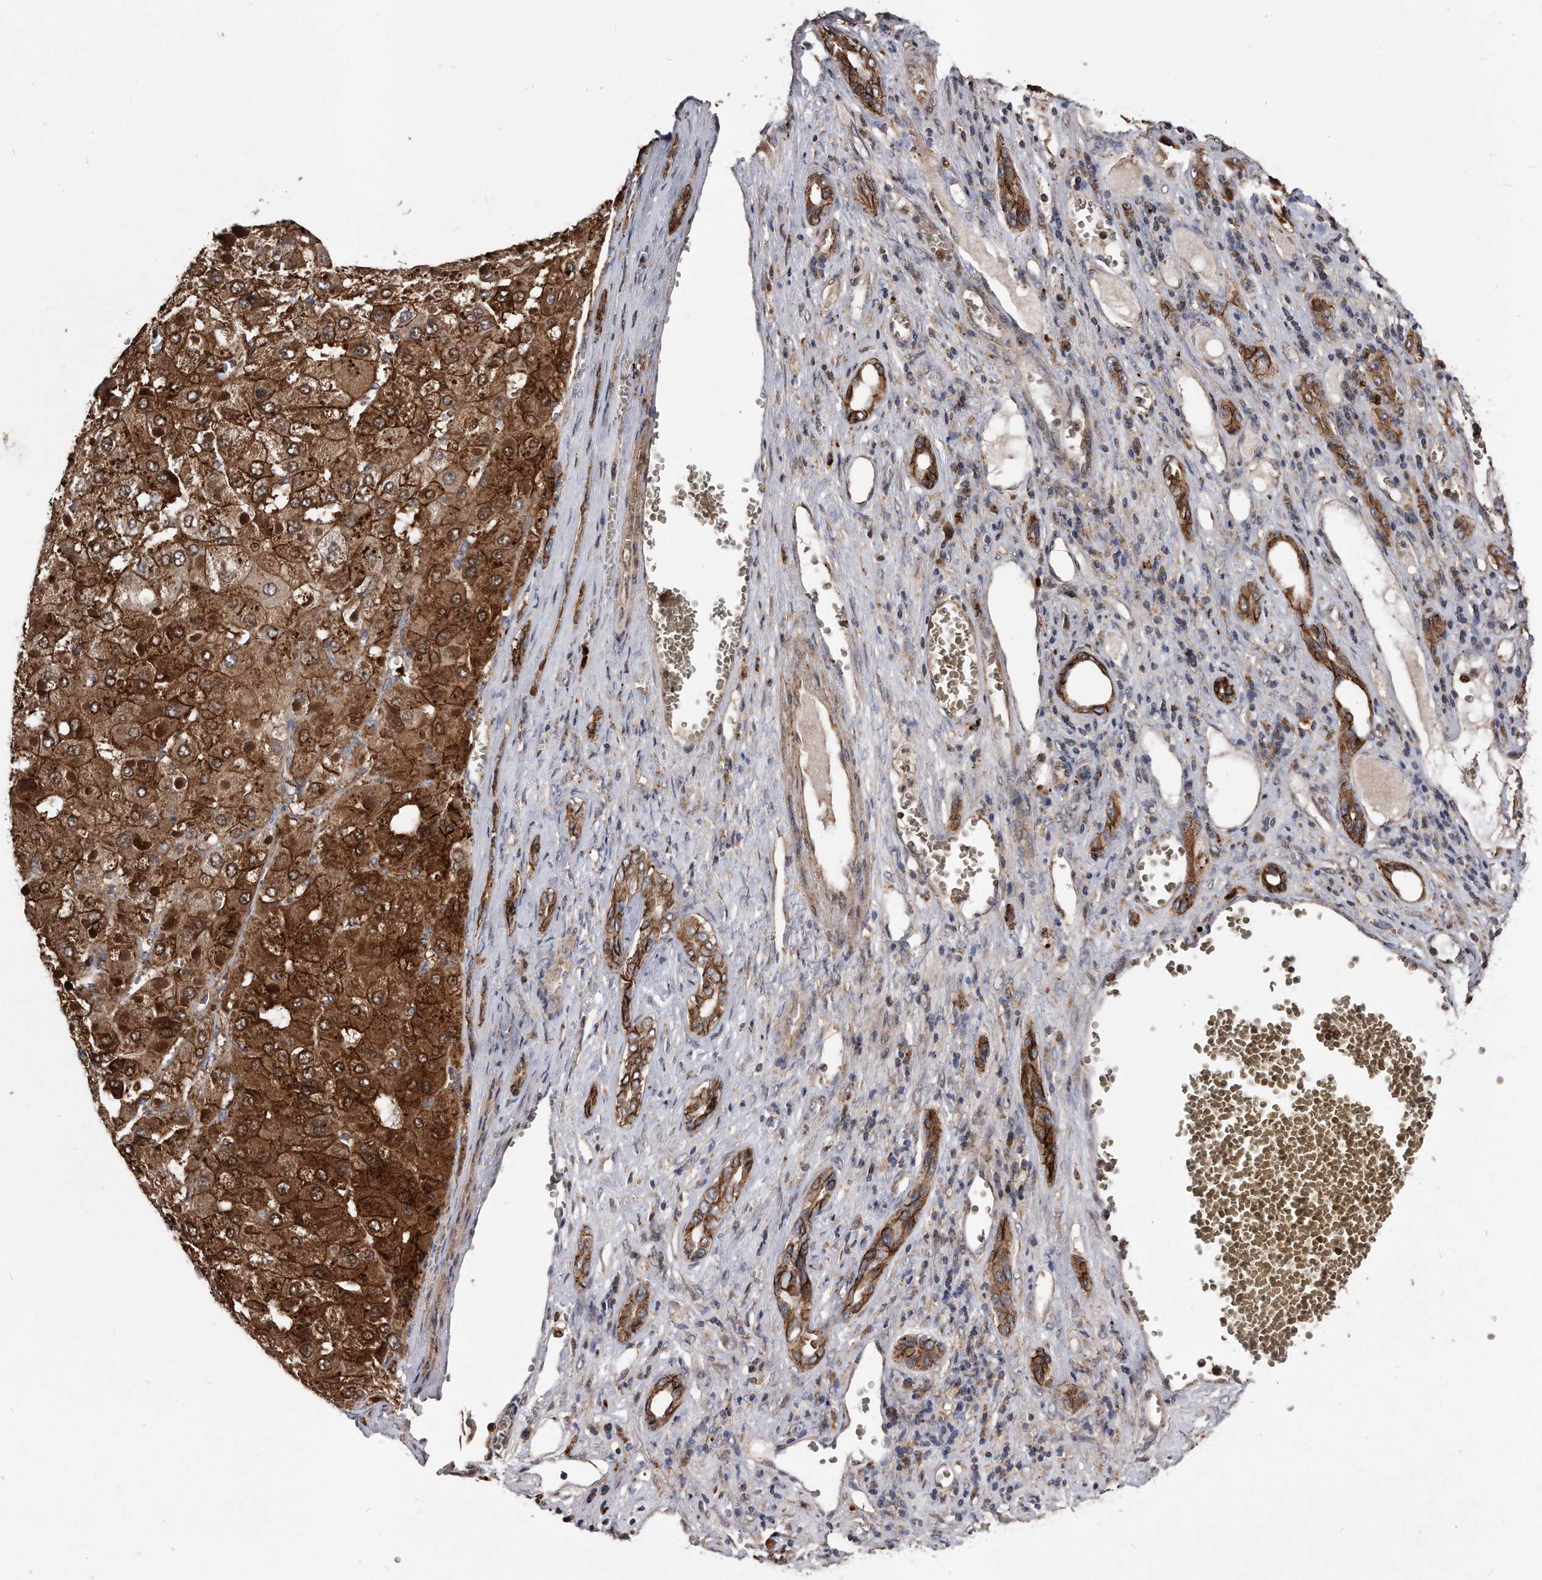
{"staining": {"intensity": "strong", "quantity": ">75%", "location": "cytoplasmic/membranous"}, "tissue": "liver cancer", "cell_type": "Tumor cells", "image_type": "cancer", "snomed": [{"axis": "morphology", "description": "Carcinoma, Hepatocellular, NOS"}, {"axis": "topography", "description": "Liver"}], "caption": "Tumor cells demonstrate strong cytoplasmic/membranous expression in approximately >75% of cells in liver cancer (hepatocellular carcinoma). The protein is shown in brown color, while the nuclei are stained blue.", "gene": "IL20RA", "patient": {"sex": "female", "age": 73}}